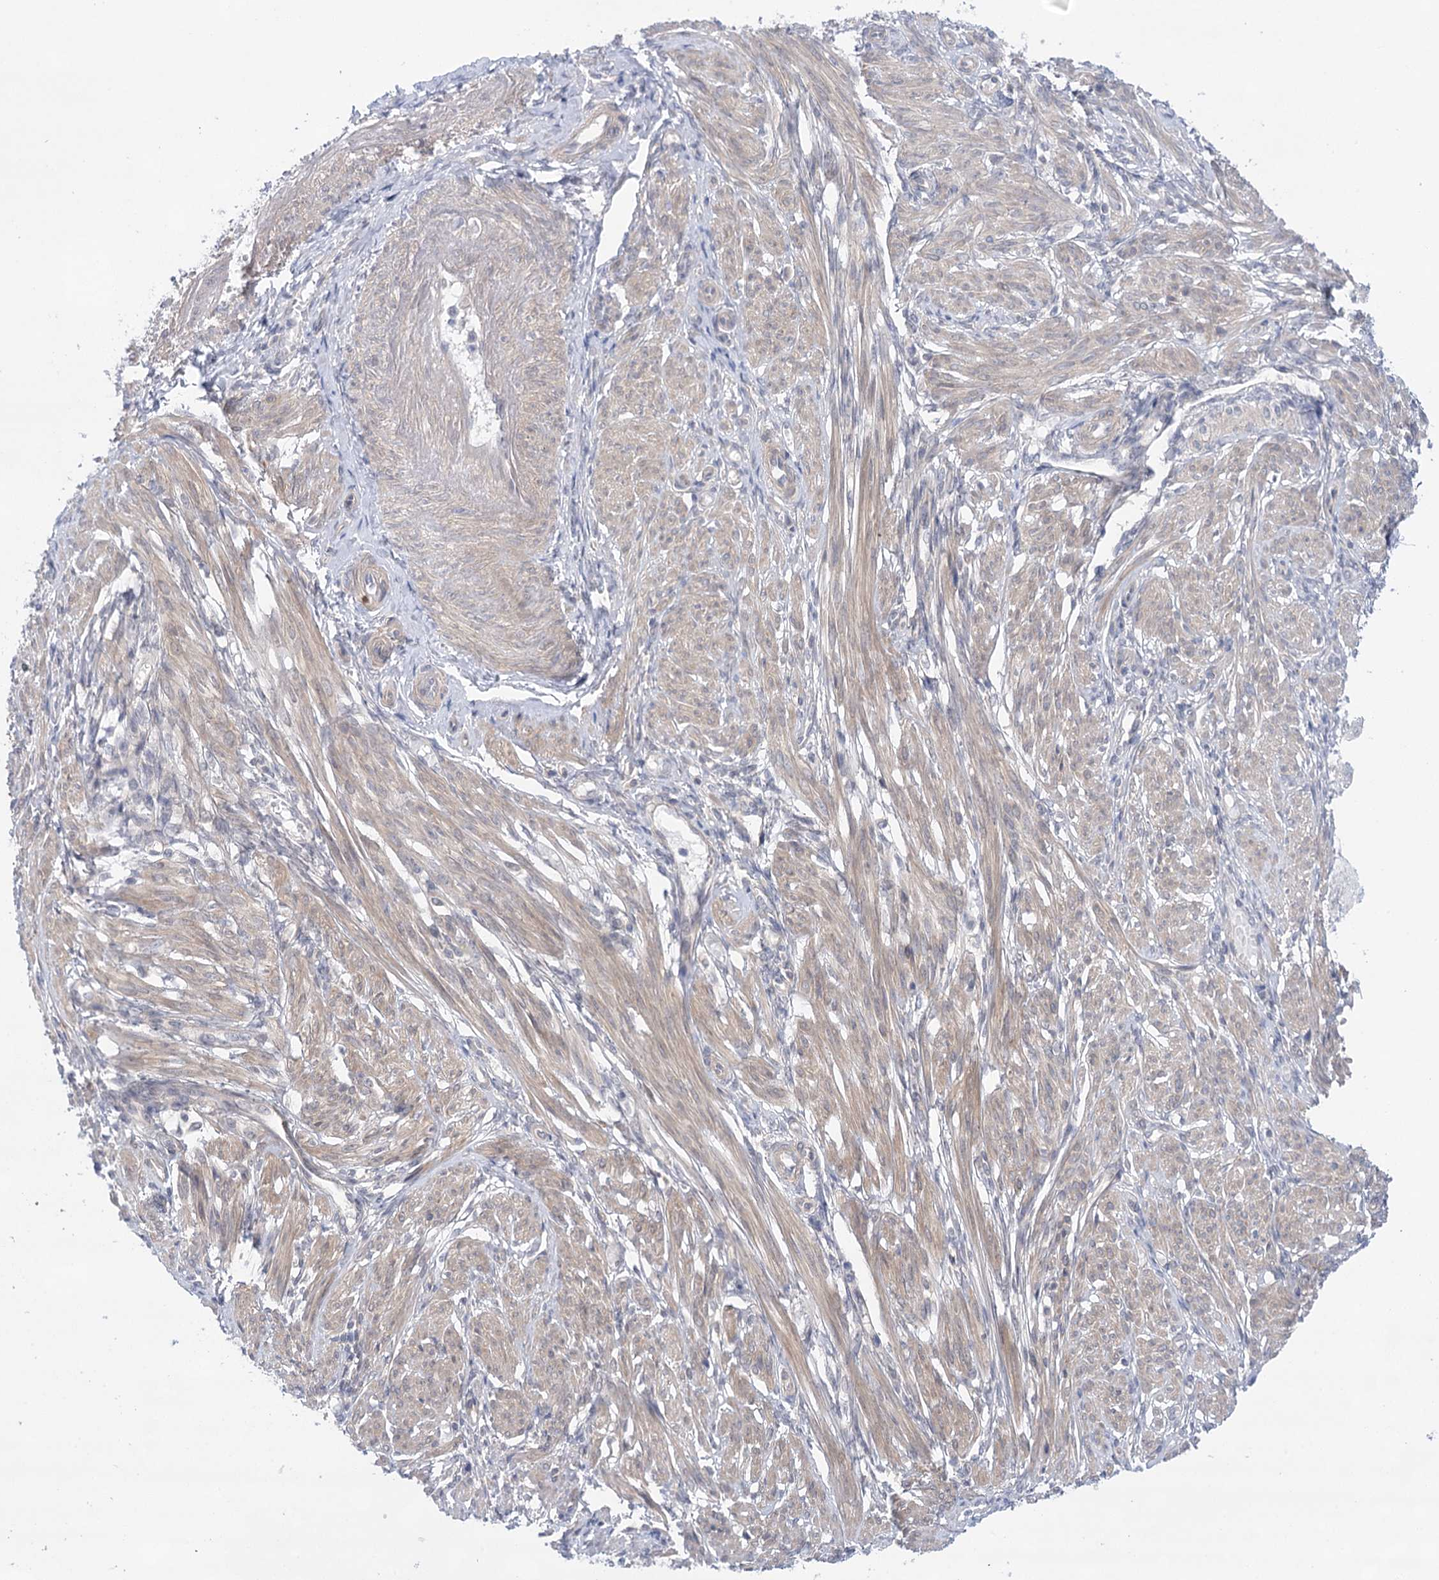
{"staining": {"intensity": "weak", "quantity": "25%-75%", "location": "cytoplasmic/membranous"}, "tissue": "smooth muscle", "cell_type": "Smooth muscle cells", "image_type": "normal", "snomed": [{"axis": "morphology", "description": "Normal tissue, NOS"}, {"axis": "topography", "description": "Smooth muscle"}], "caption": "The micrograph exhibits staining of benign smooth muscle, revealing weak cytoplasmic/membranous protein expression (brown color) within smooth muscle cells. (Brightfield microscopy of DAB IHC at high magnification).", "gene": "LALBA", "patient": {"sex": "female", "age": 39}}